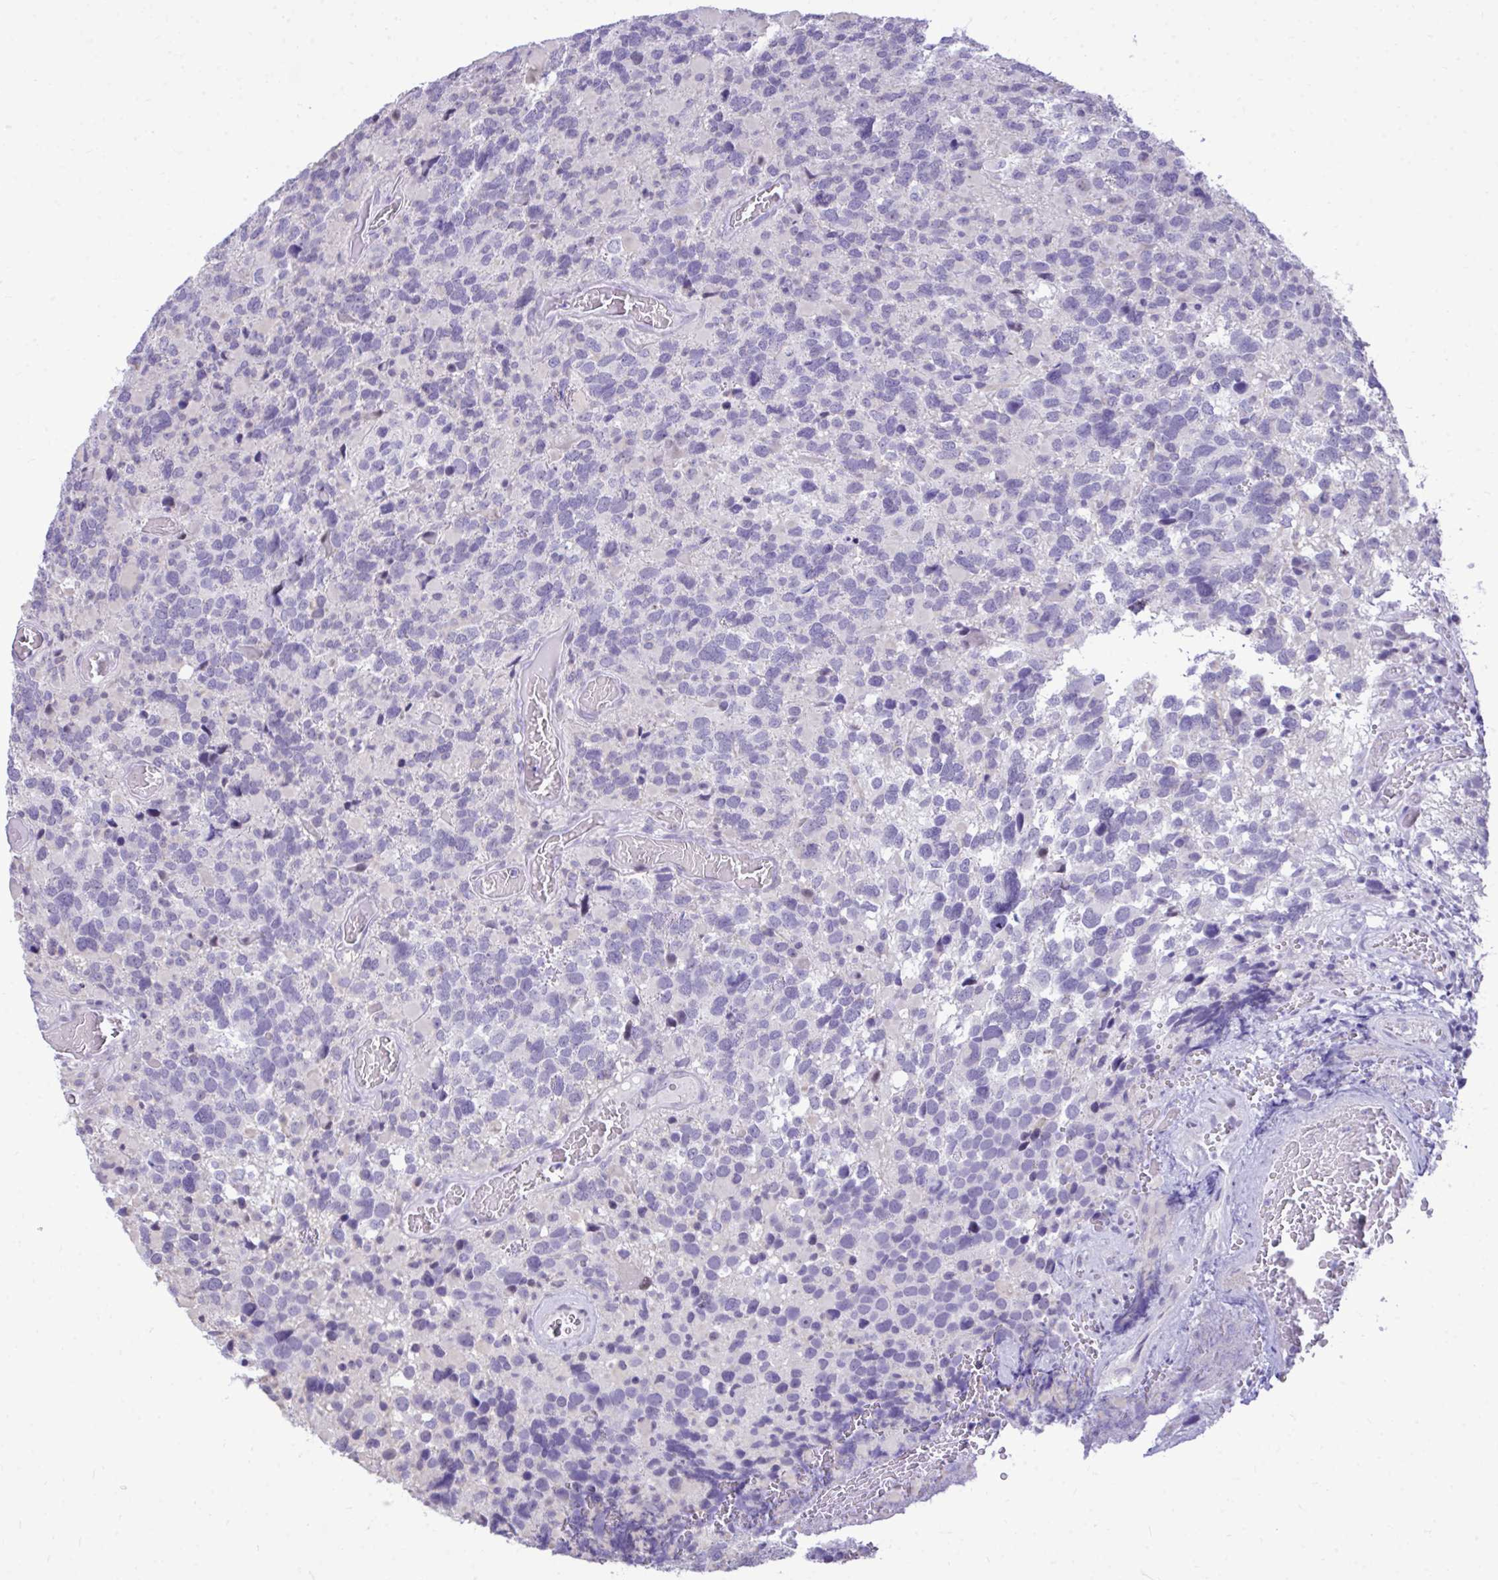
{"staining": {"intensity": "negative", "quantity": "none", "location": "none"}, "tissue": "glioma", "cell_type": "Tumor cells", "image_type": "cancer", "snomed": [{"axis": "morphology", "description": "Glioma, malignant, High grade"}, {"axis": "topography", "description": "Brain"}], "caption": "This is a photomicrograph of immunohistochemistry (IHC) staining of glioma, which shows no positivity in tumor cells.", "gene": "EID3", "patient": {"sex": "female", "age": 40}}